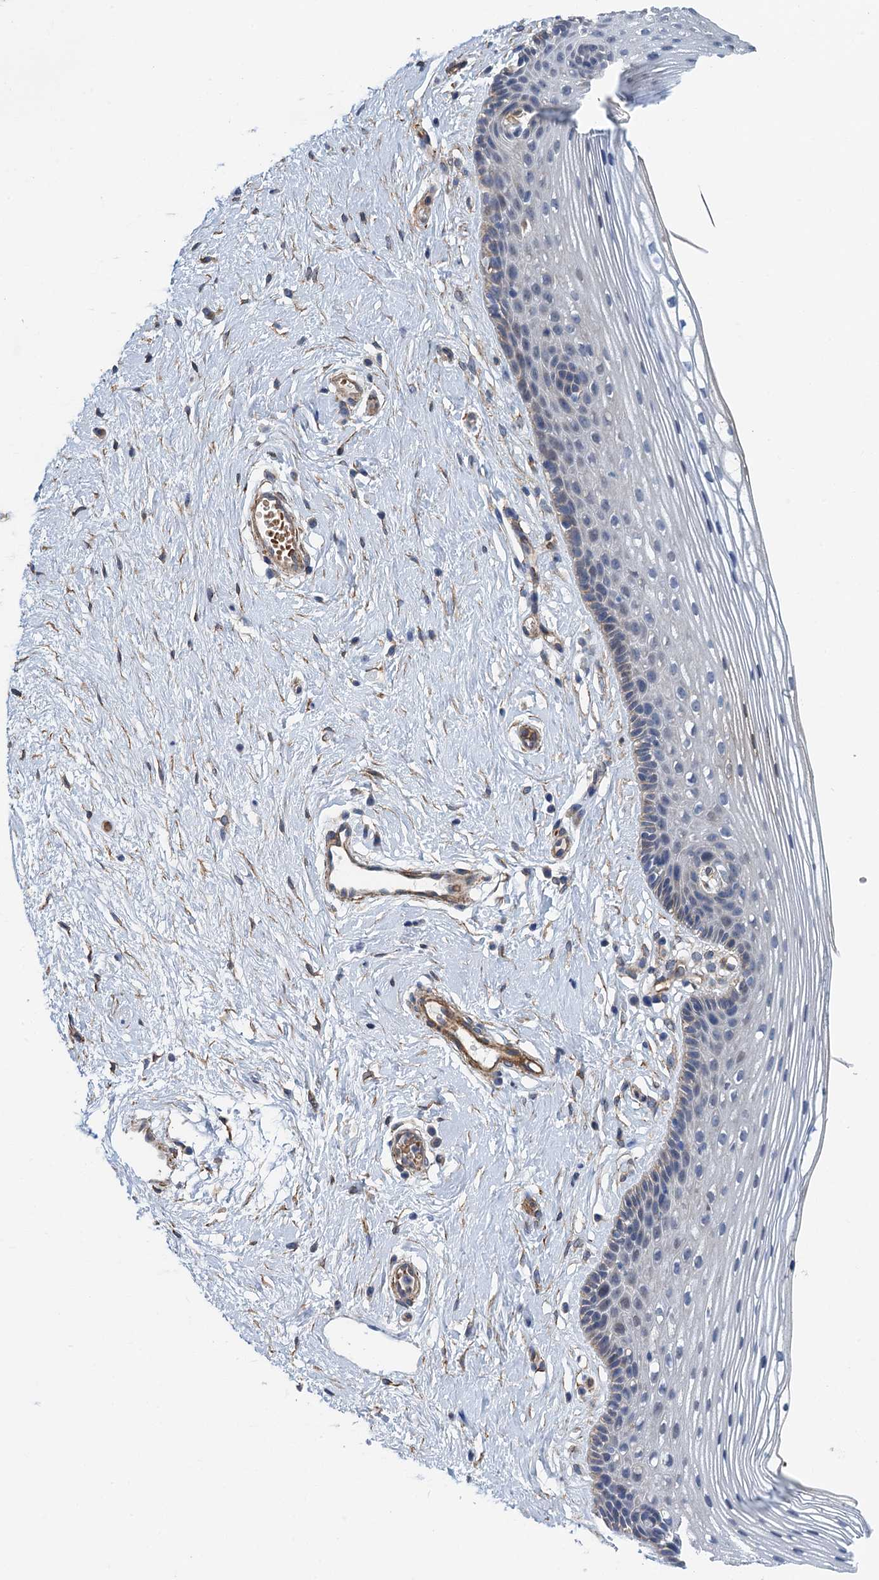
{"staining": {"intensity": "negative", "quantity": "none", "location": "none"}, "tissue": "vagina", "cell_type": "Squamous epithelial cells", "image_type": "normal", "snomed": [{"axis": "morphology", "description": "Normal tissue, NOS"}, {"axis": "topography", "description": "Vagina"}], "caption": "Immunohistochemistry image of normal vagina stained for a protein (brown), which reveals no expression in squamous epithelial cells.", "gene": "RSAD2", "patient": {"sex": "female", "age": 46}}